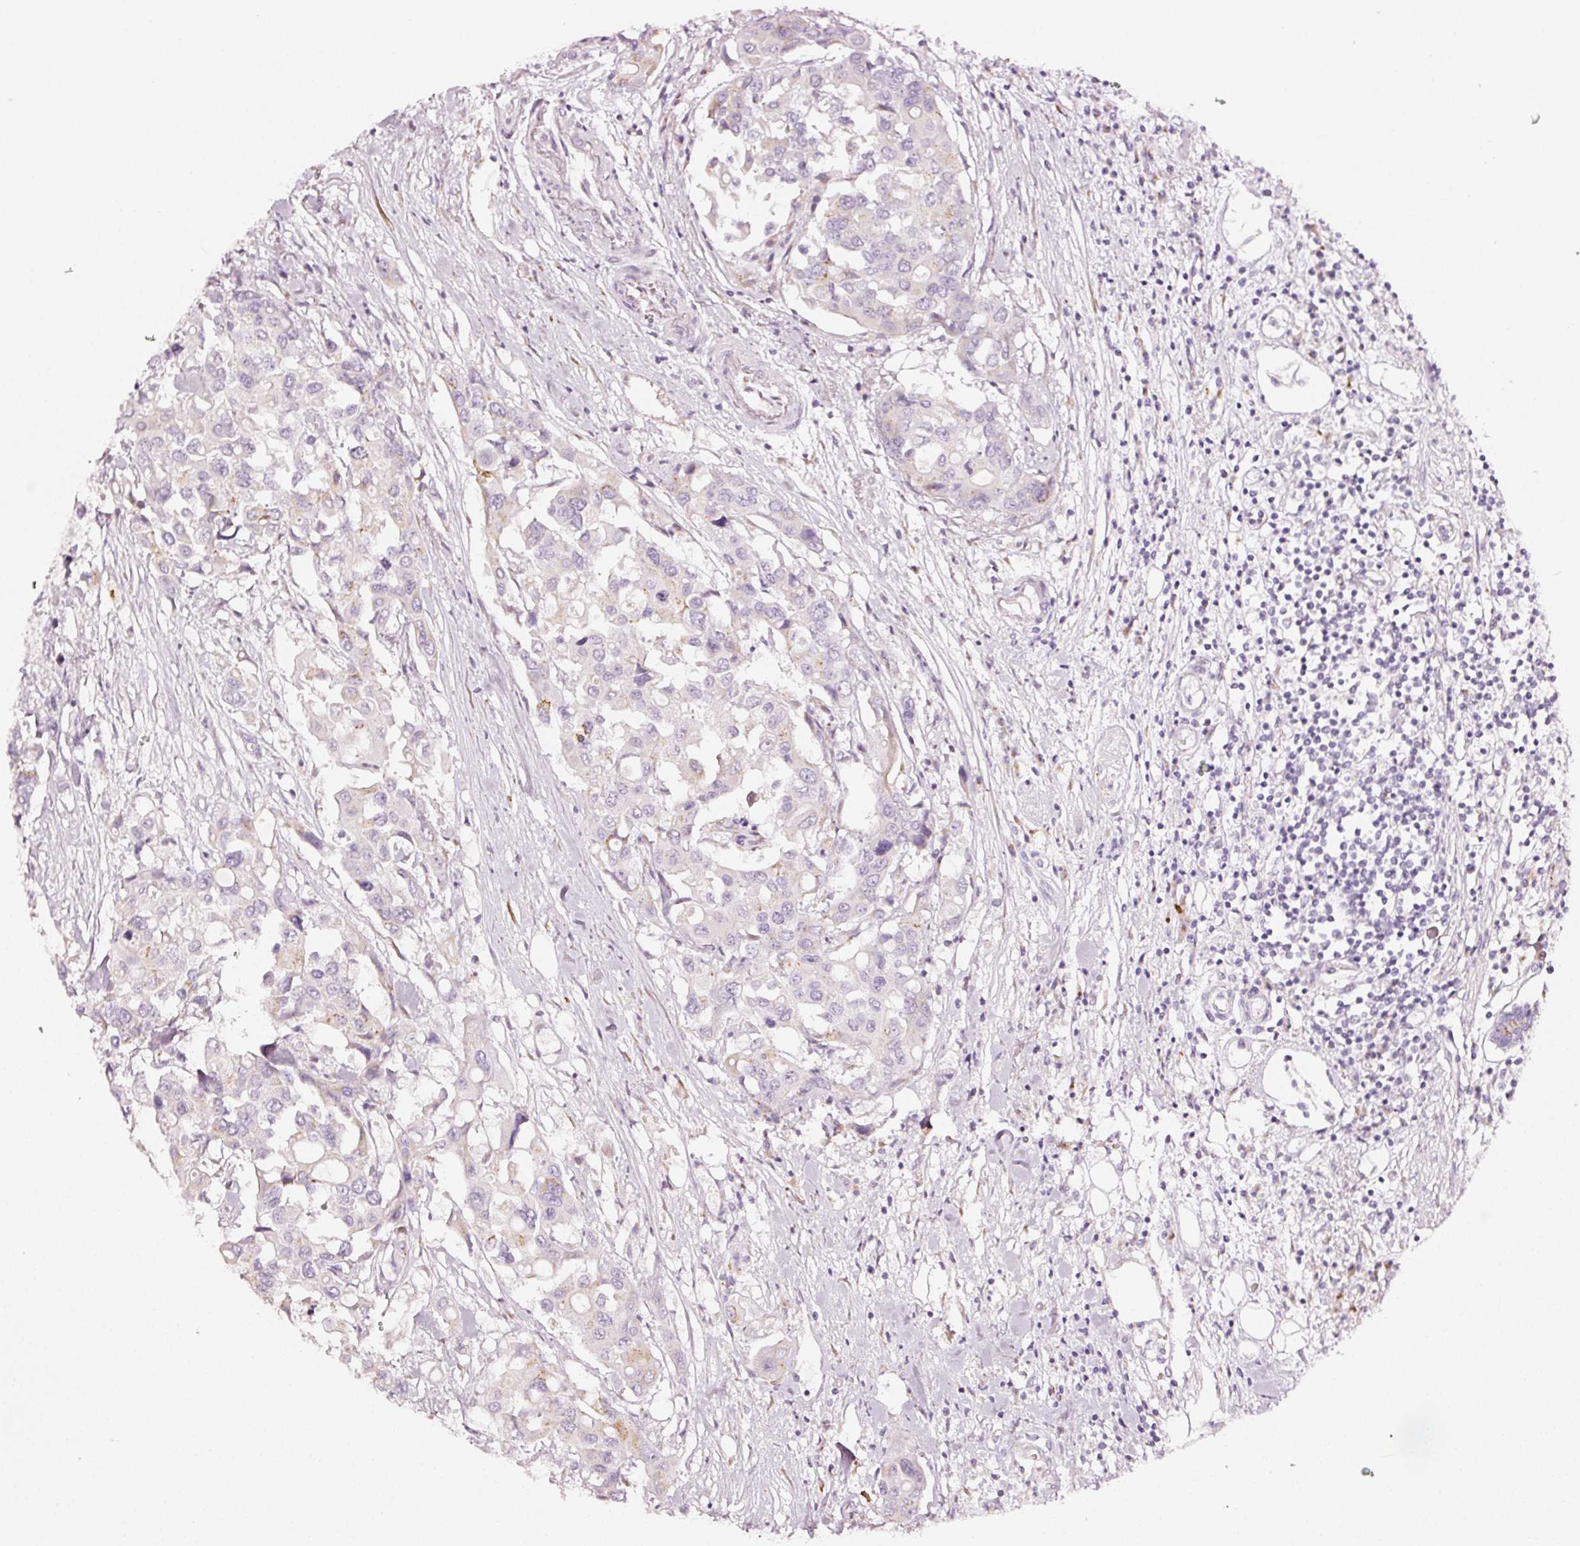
{"staining": {"intensity": "negative", "quantity": "none", "location": "none"}, "tissue": "colorectal cancer", "cell_type": "Tumor cells", "image_type": "cancer", "snomed": [{"axis": "morphology", "description": "Adenocarcinoma, NOS"}, {"axis": "topography", "description": "Colon"}], "caption": "A histopathology image of human colorectal cancer is negative for staining in tumor cells.", "gene": "SDF4", "patient": {"sex": "male", "age": 77}}